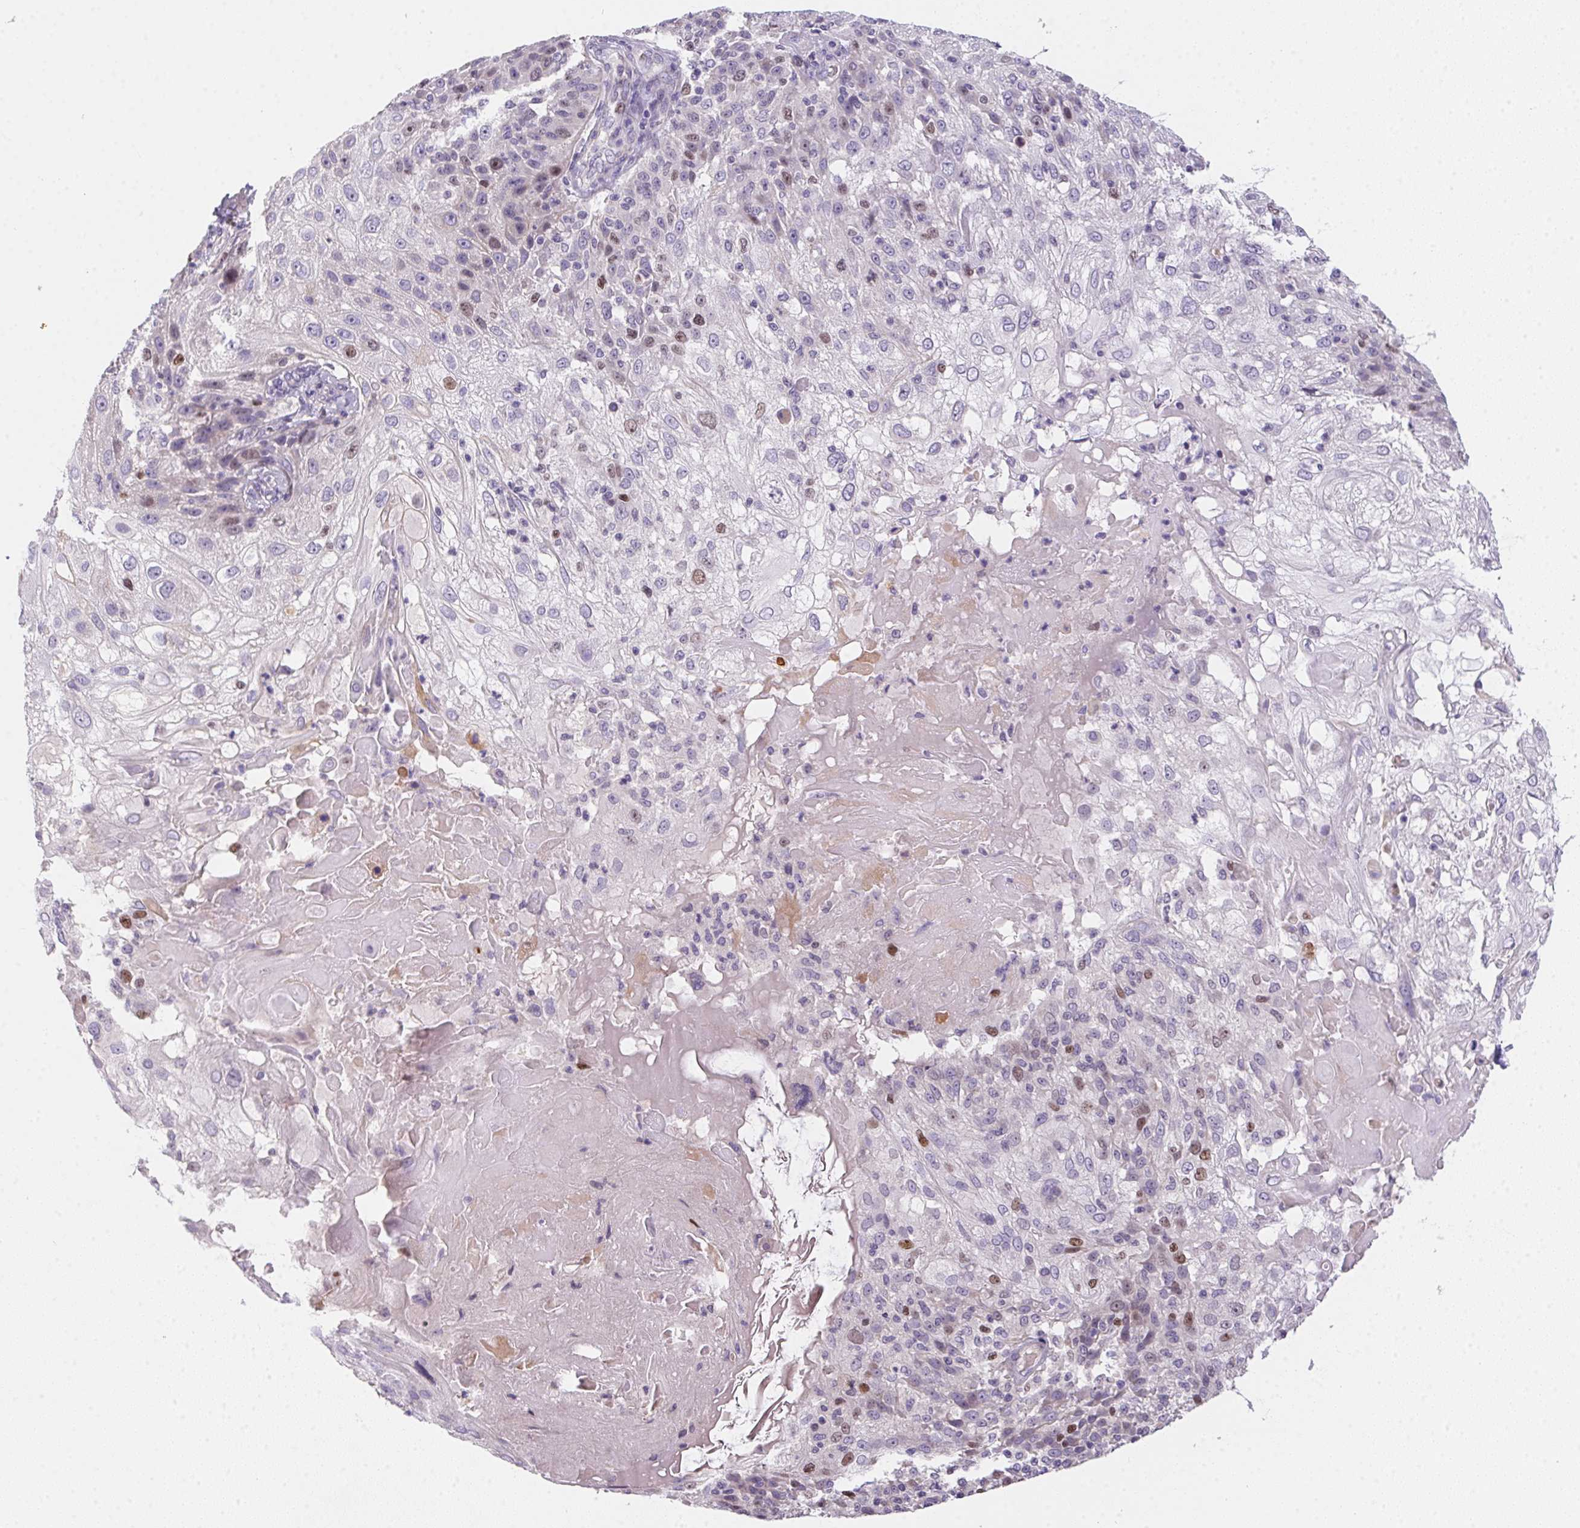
{"staining": {"intensity": "weak", "quantity": "<25%", "location": "nuclear"}, "tissue": "skin cancer", "cell_type": "Tumor cells", "image_type": "cancer", "snomed": [{"axis": "morphology", "description": "Normal tissue, NOS"}, {"axis": "morphology", "description": "Squamous cell carcinoma, NOS"}, {"axis": "topography", "description": "Skin"}], "caption": "This is an IHC histopathology image of human skin cancer (squamous cell carcinoma). There is no expression in tumor cells.", "gene": "HELLS", "patient": {"sex": "female", "age": 83}}